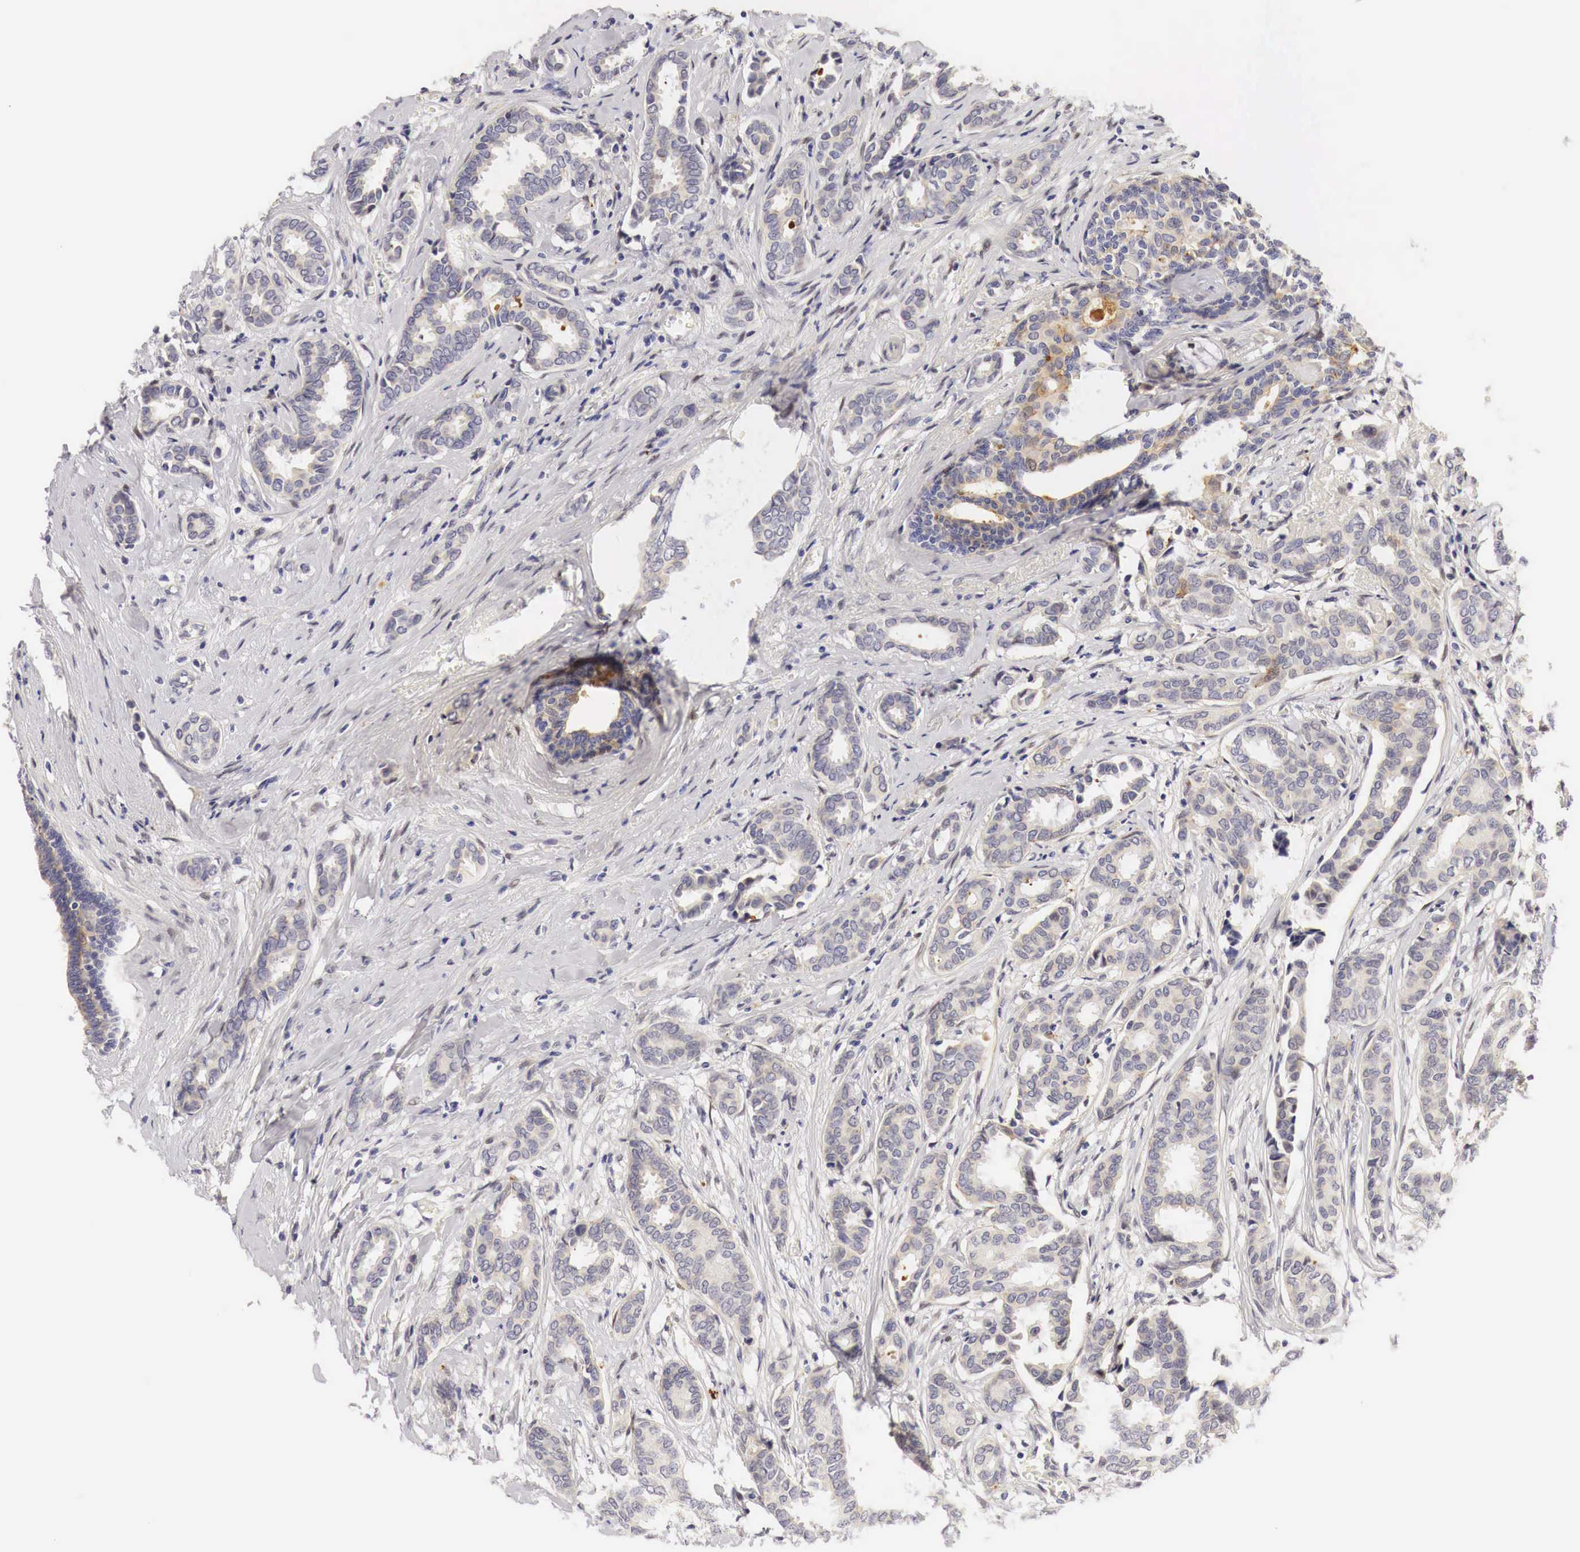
{"staining": {"intensity": "weak", "quantity": "25%-75%", "location": "cytoplasmic/membranous"}, "tissue": "breast cancer", "cell_type": "Tumor cells", "image_type": "cancer", "snomed": [{"axis": "morphology", "description": "Duct carcinoma"}, {"axis": "topography", "description": "Breast"}], "caption": "Protein positivity by immunohistochemistry reveals weak cytoplasmic/membranous positivity in approximately 25%-75% of tumor cells in breast cancer (invasive ductal carcinoma).", "gene": "CASP3", "patient": {"sex": "female", "age": 50}}